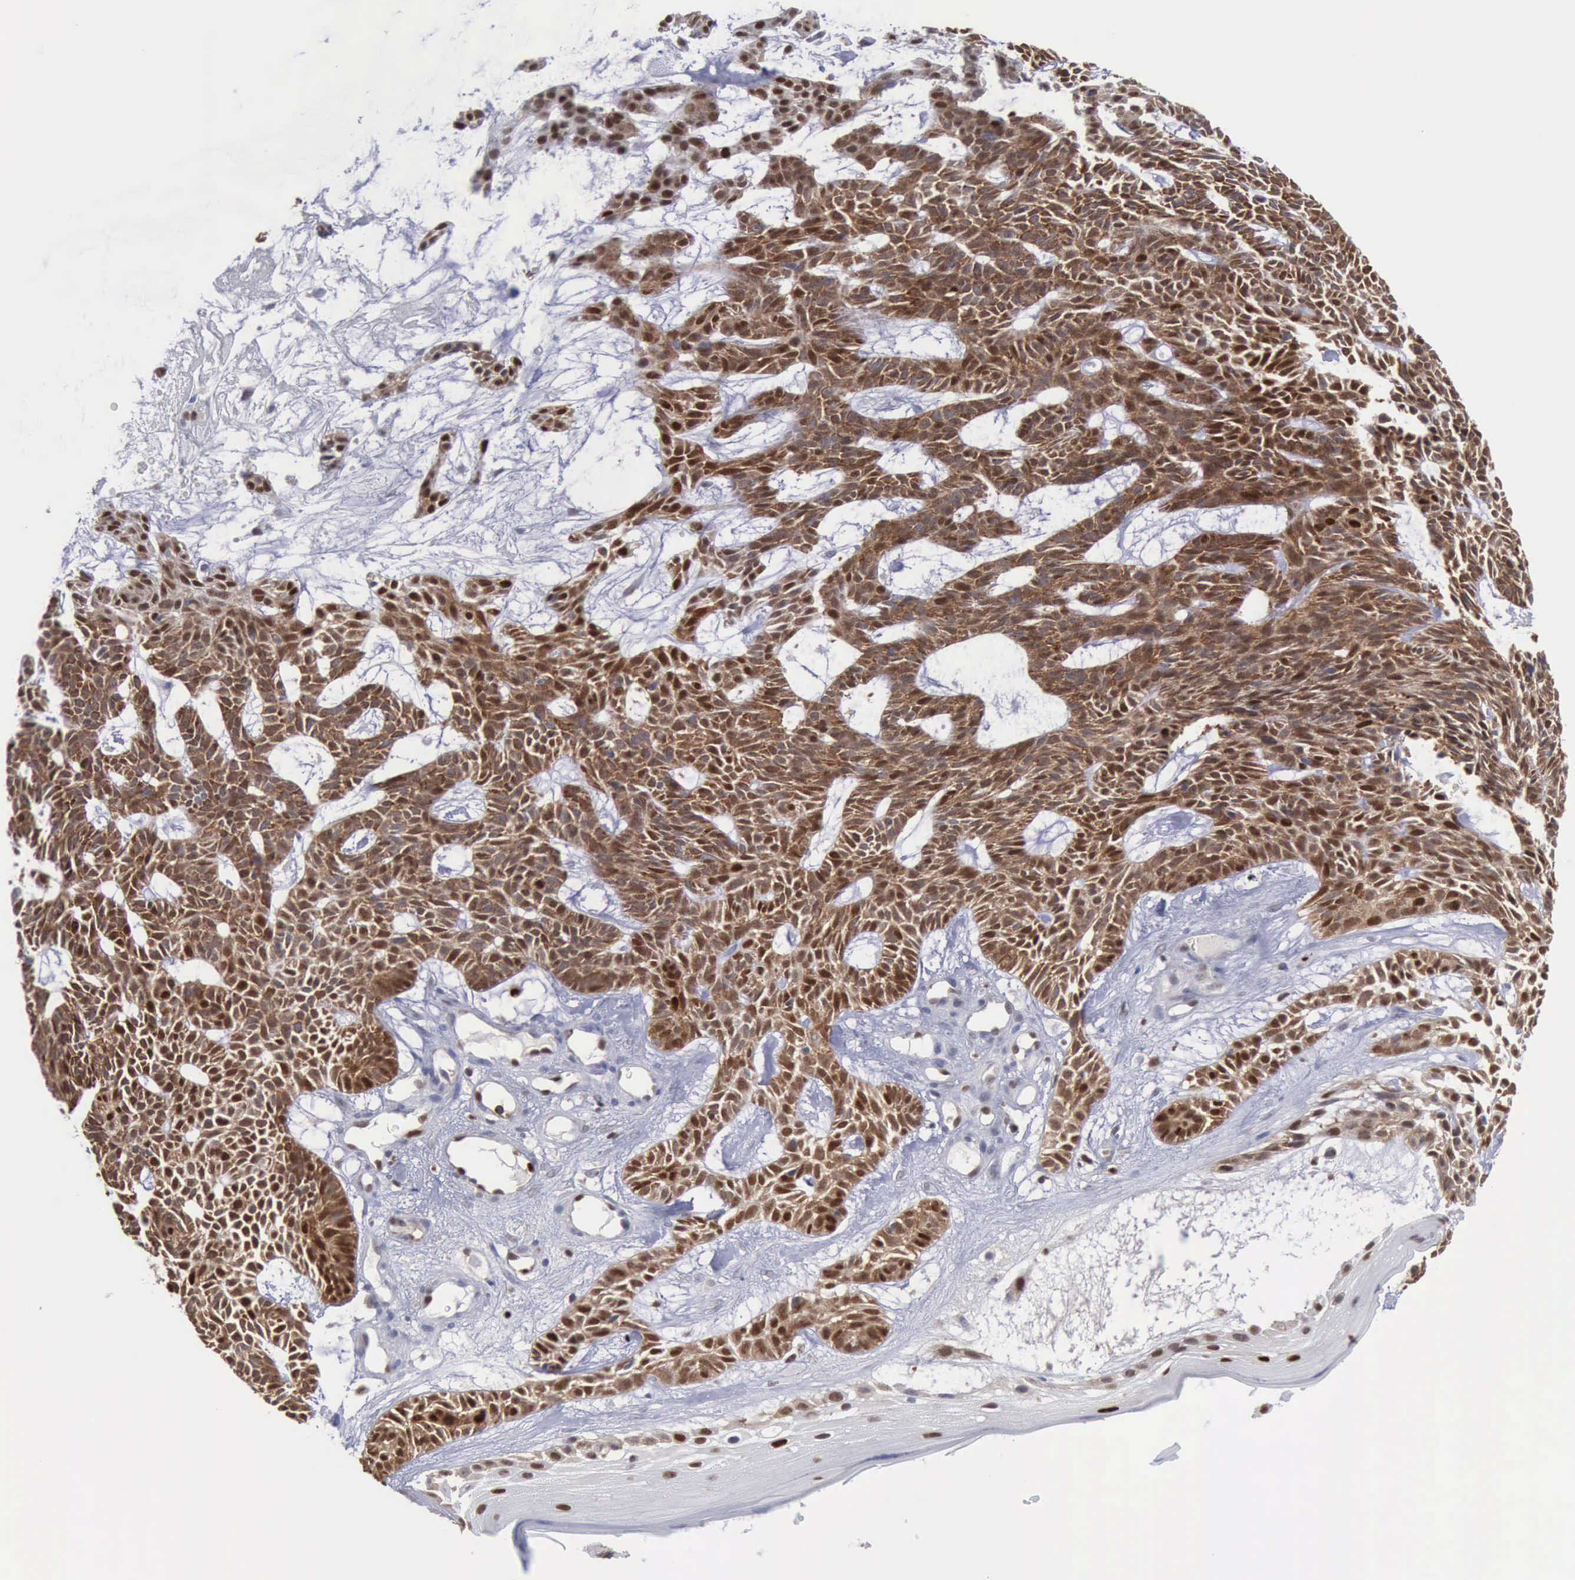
{"staining": {"intensity": "strong", "quantity": ">75%", "location": "cytoplasmic/membranous,nuclear"}, "tissue": "skin cancer", "cell_type": "Tumor cells", "image_type": "cancer", "snomed": [{"axis": "morphology", "description": "Basal cell carcinoma"}, {"axis": "topography", "description": "Skin"}], "caption": "Immunohistochemical staining of basal cell carcinoma (skin) demonstrates high levels of strong cytoplasmic/membranous and nuclear staining in approximately >75% of tumor cells. The staining is performed using DAB brown chromogen to label protein expression. The nuclei are counter-stained blue using hematoxylin.", "gene": "PDCD4", "patient": {"sex": "male", "age": 75}}